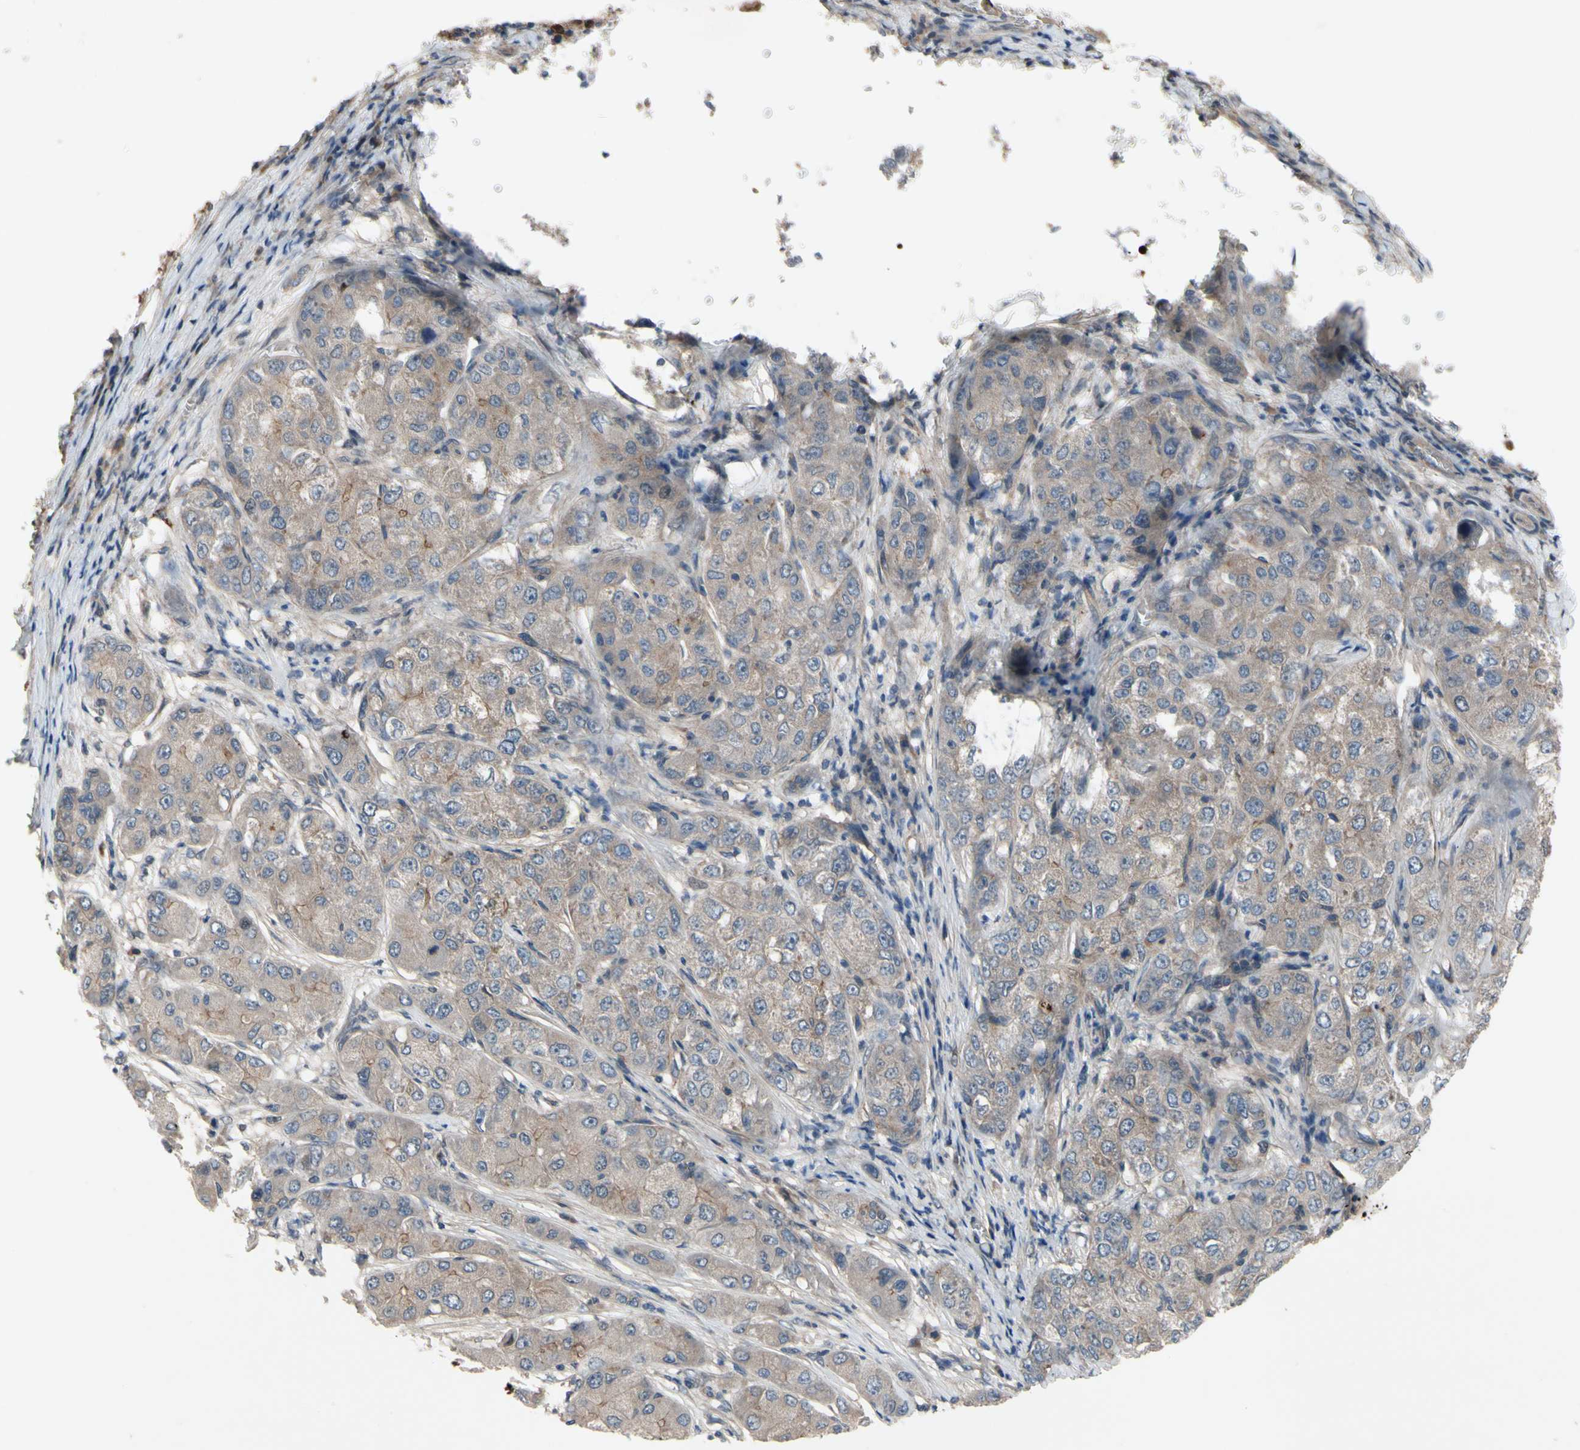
{"staining": {"intensity": "strong", "quantity": "<25%", "location": "cytoplasmic/membranous,nuclear"}, "tissue": "liver cancer", "cell_type": "Tumor cells", "image_type": "cancer", "snomed": [{"axis": "morphology", "description": "Carcinoma, Hepatocellular, NOS"}, {"axis": "topography", "description": "Liver"}], "caption": "Immunohistochemical staining of hepatocellular carcinoma (liver) exhibits medium levels of strong cytoplasmic/membranous and nuclear protein positivity in approximately <25% of tumor cells. The protein is shown in brown color, while the nuclei are stained blue.", "gene": "ICAM5", "patient": {"sex": "male", "age": 80}}